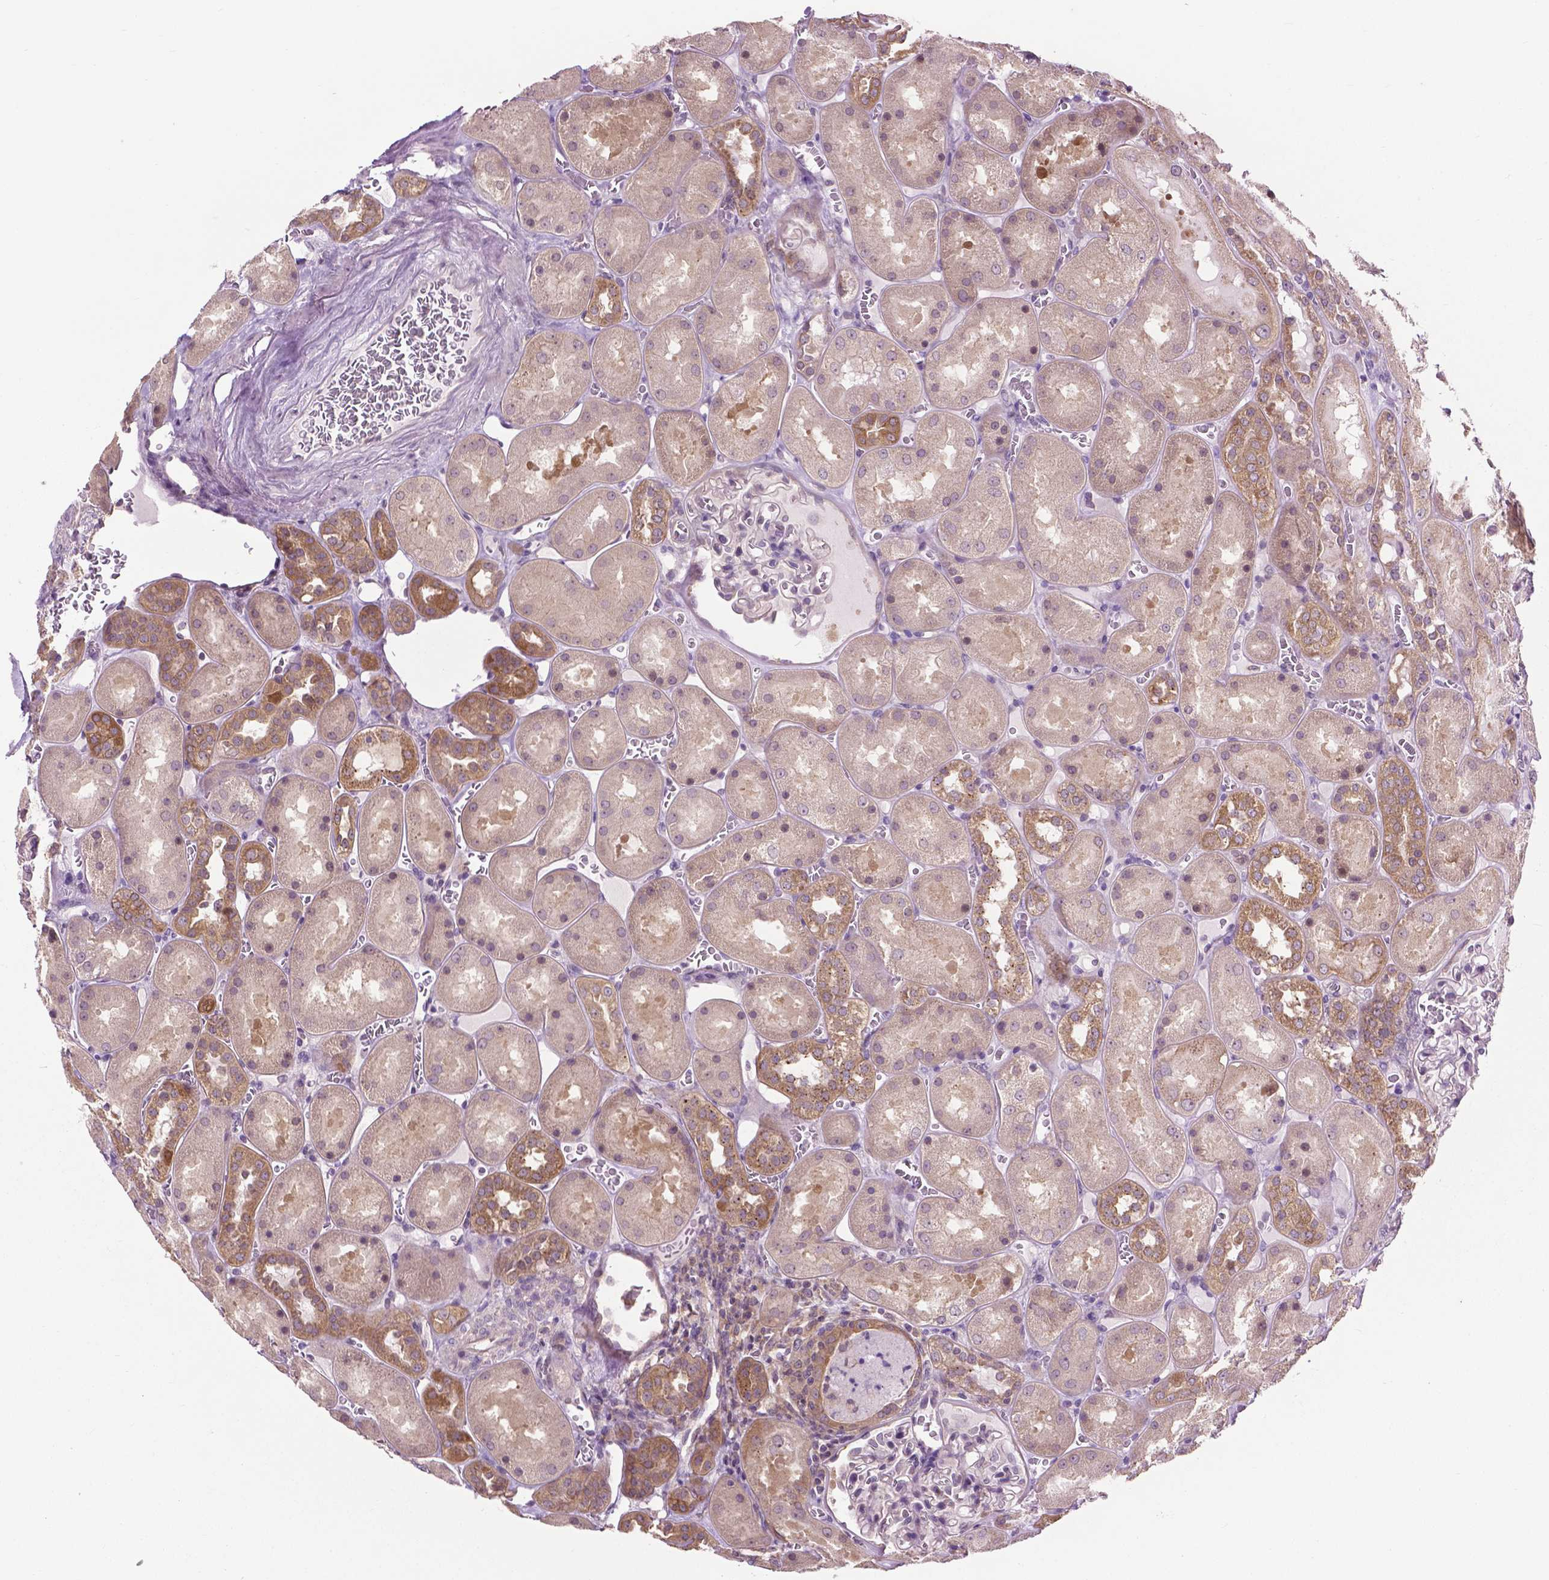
{"staining": {"intensity": "negative", "quantity": "none", "location": "none"}, "tissue": "kidney", "cell_type": "Cells in glomeruli", "image_type": "normal", "snomed": [{"axis": "morphology", "description": "Normal tissue, NOS"}, {"axis": "topography", "description": "Kidney"}], "caption": "DAB (3,3'-diaminobenzidine) immunohistochemical staining of unremarkable human kidney demonstrates no significant expression in cells in glomeruli. (DAB (3,3'-diaminobenzidine) immunohistochemistry (IHC) with hematoxylin counter stain).", "gene": "MZT1", "patient": {"sex": "male", "age": 73}}